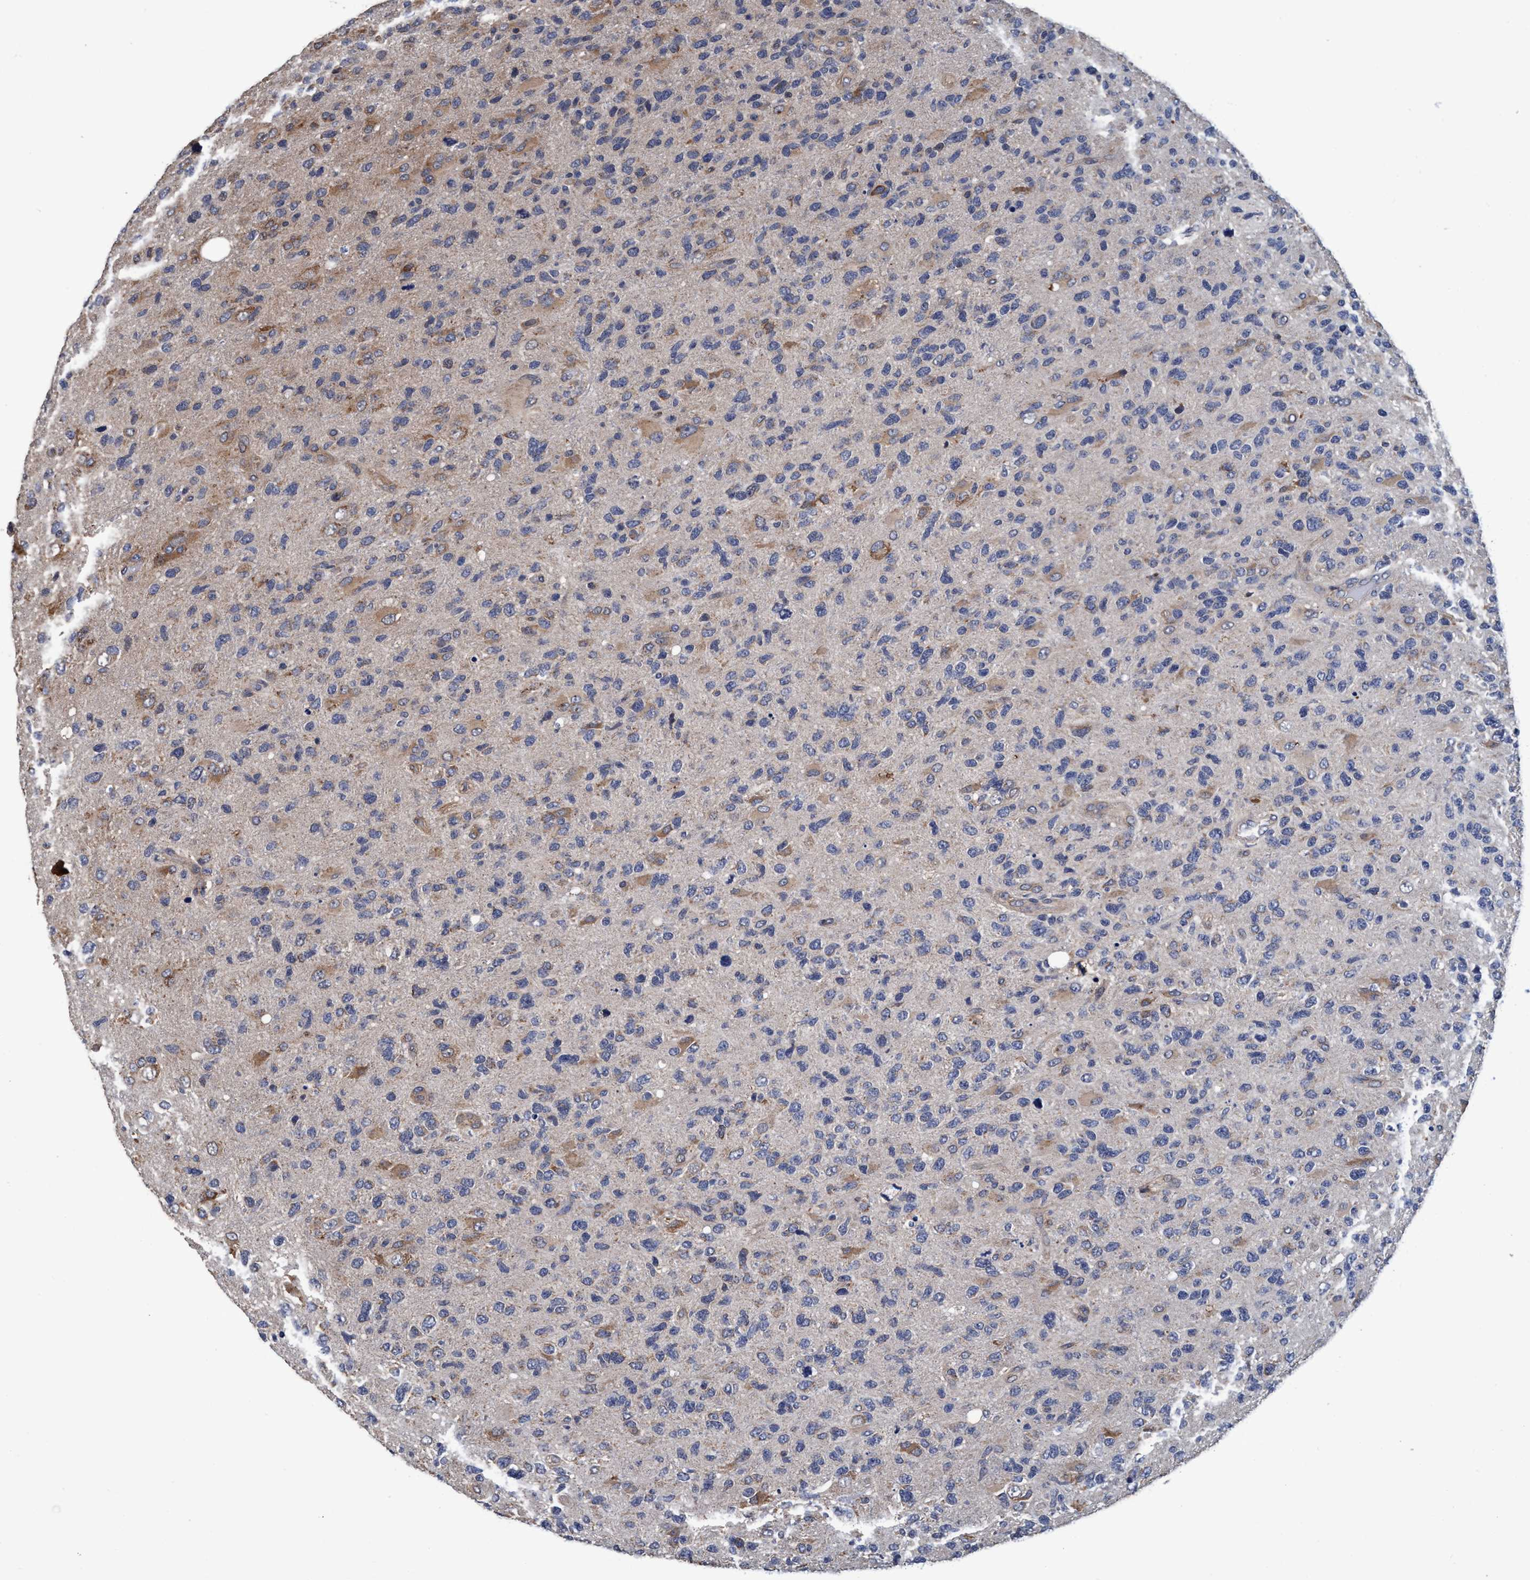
{"staining": {"intensity": "moderate", "quantity": "<25%", "location": "cytoplasmic/membranous"}, "tissue": "glioma", "cell_type": "Tumor cells", "image_type": "cancer", "snomed": [{"axis": "morphology", "description": "Glioma, malignant, High grade"}, {"axis": "topography", "description": "Brain"}], "caption": "An IHC image of tumor tissue is shown. Protein staining in brown highlights moderate cytoplasmic/membranous positivity in glioma within tumor cells.", "gene": "CALCOCO2", "patient": {"sex": "female", "age": 58}}